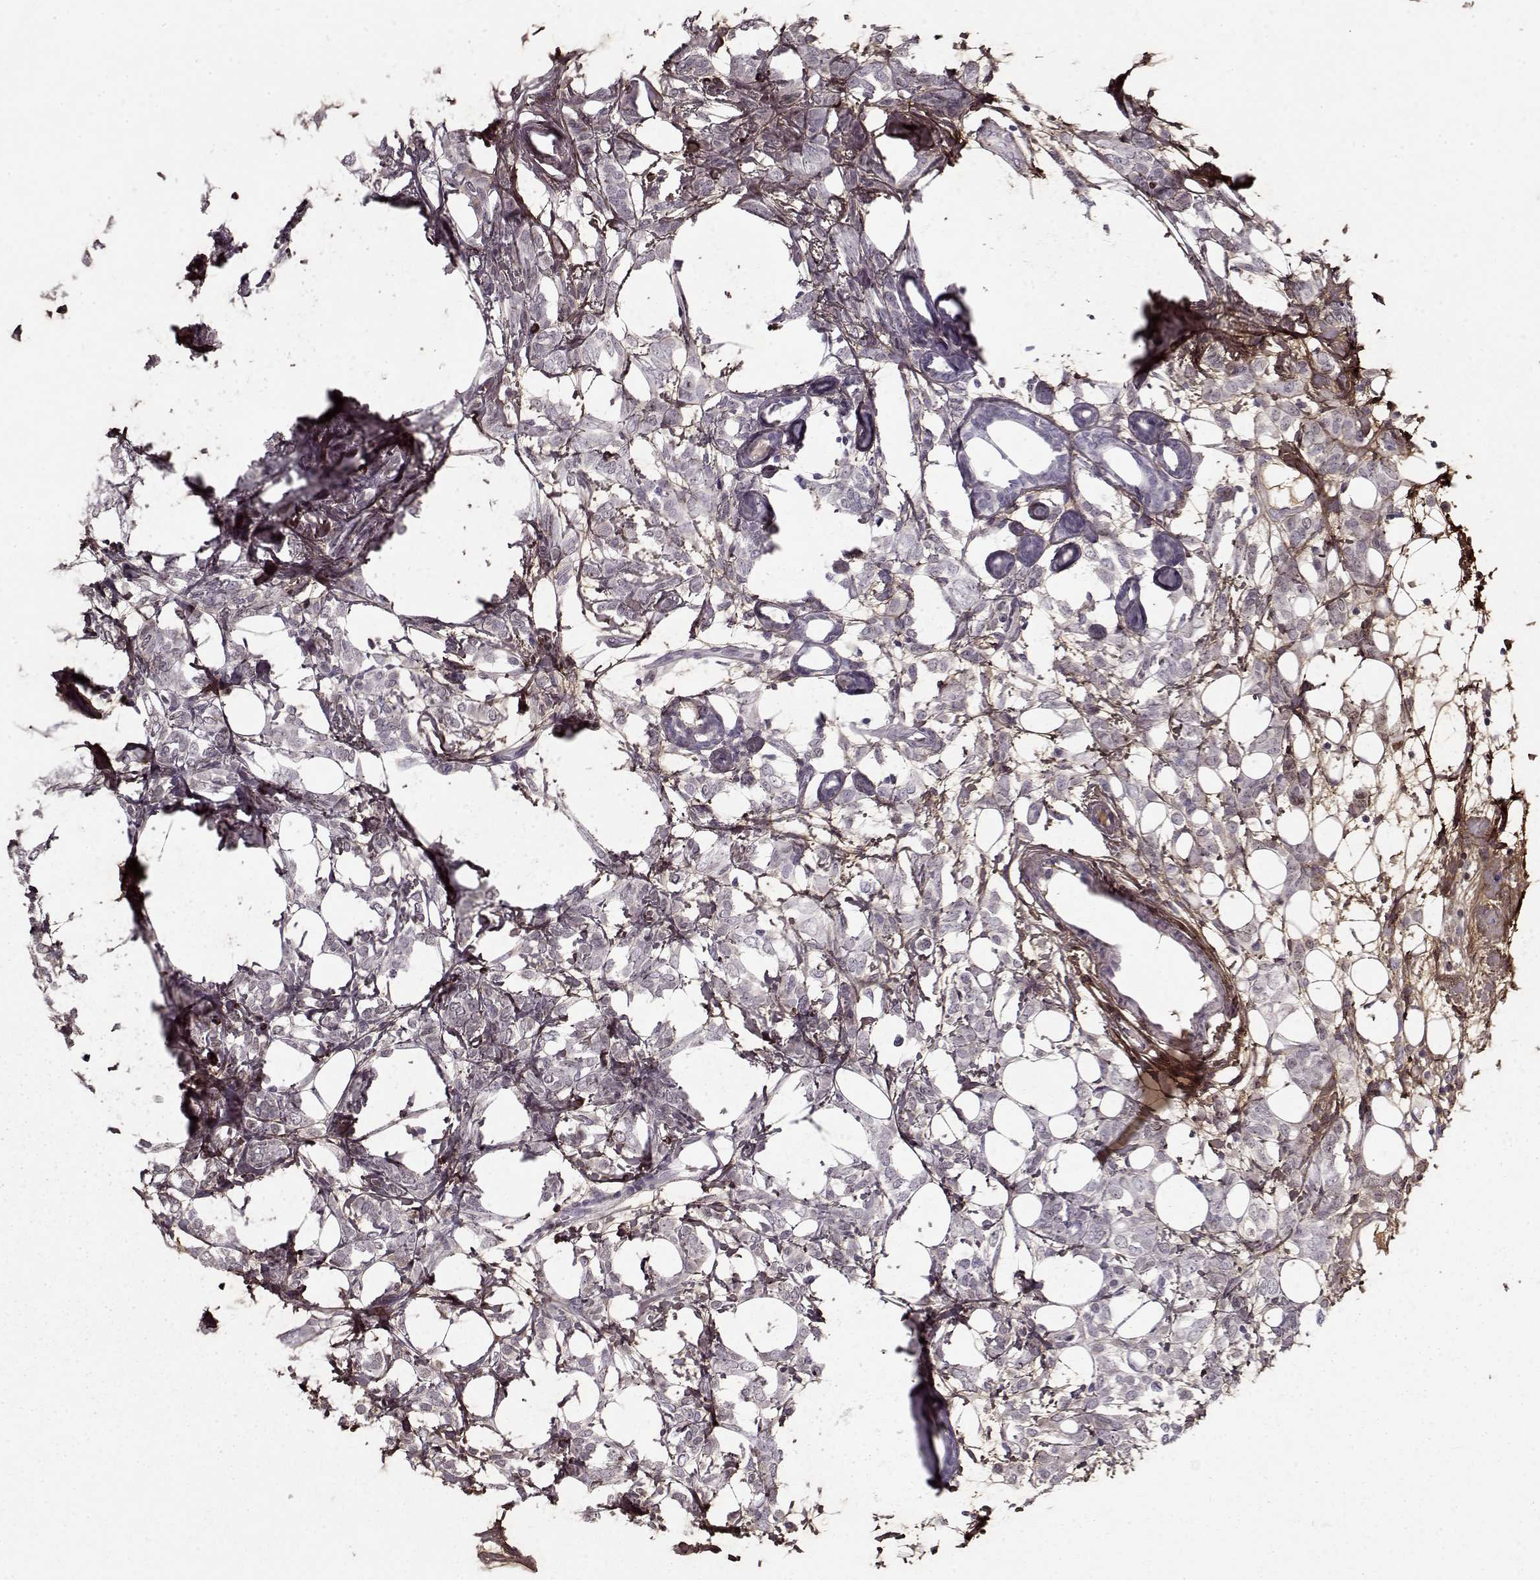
{"staining": {"intensity": "negative", "quantity": "none", "location": "none"}, "tissue": "breast cancer", "cell_type": "Tumor cells", "image_type": "cancer", "snomed": [{"axis": "morphology", "description": "Lobular carcinoma"}, {"axis": "topography", "description": "Breast"}], "caption": "Protein analysis of breast cancer exhibits no significant expression in tumor cells.", "gene": "LUM", "patient": {"sex": "female", "age": 49}}